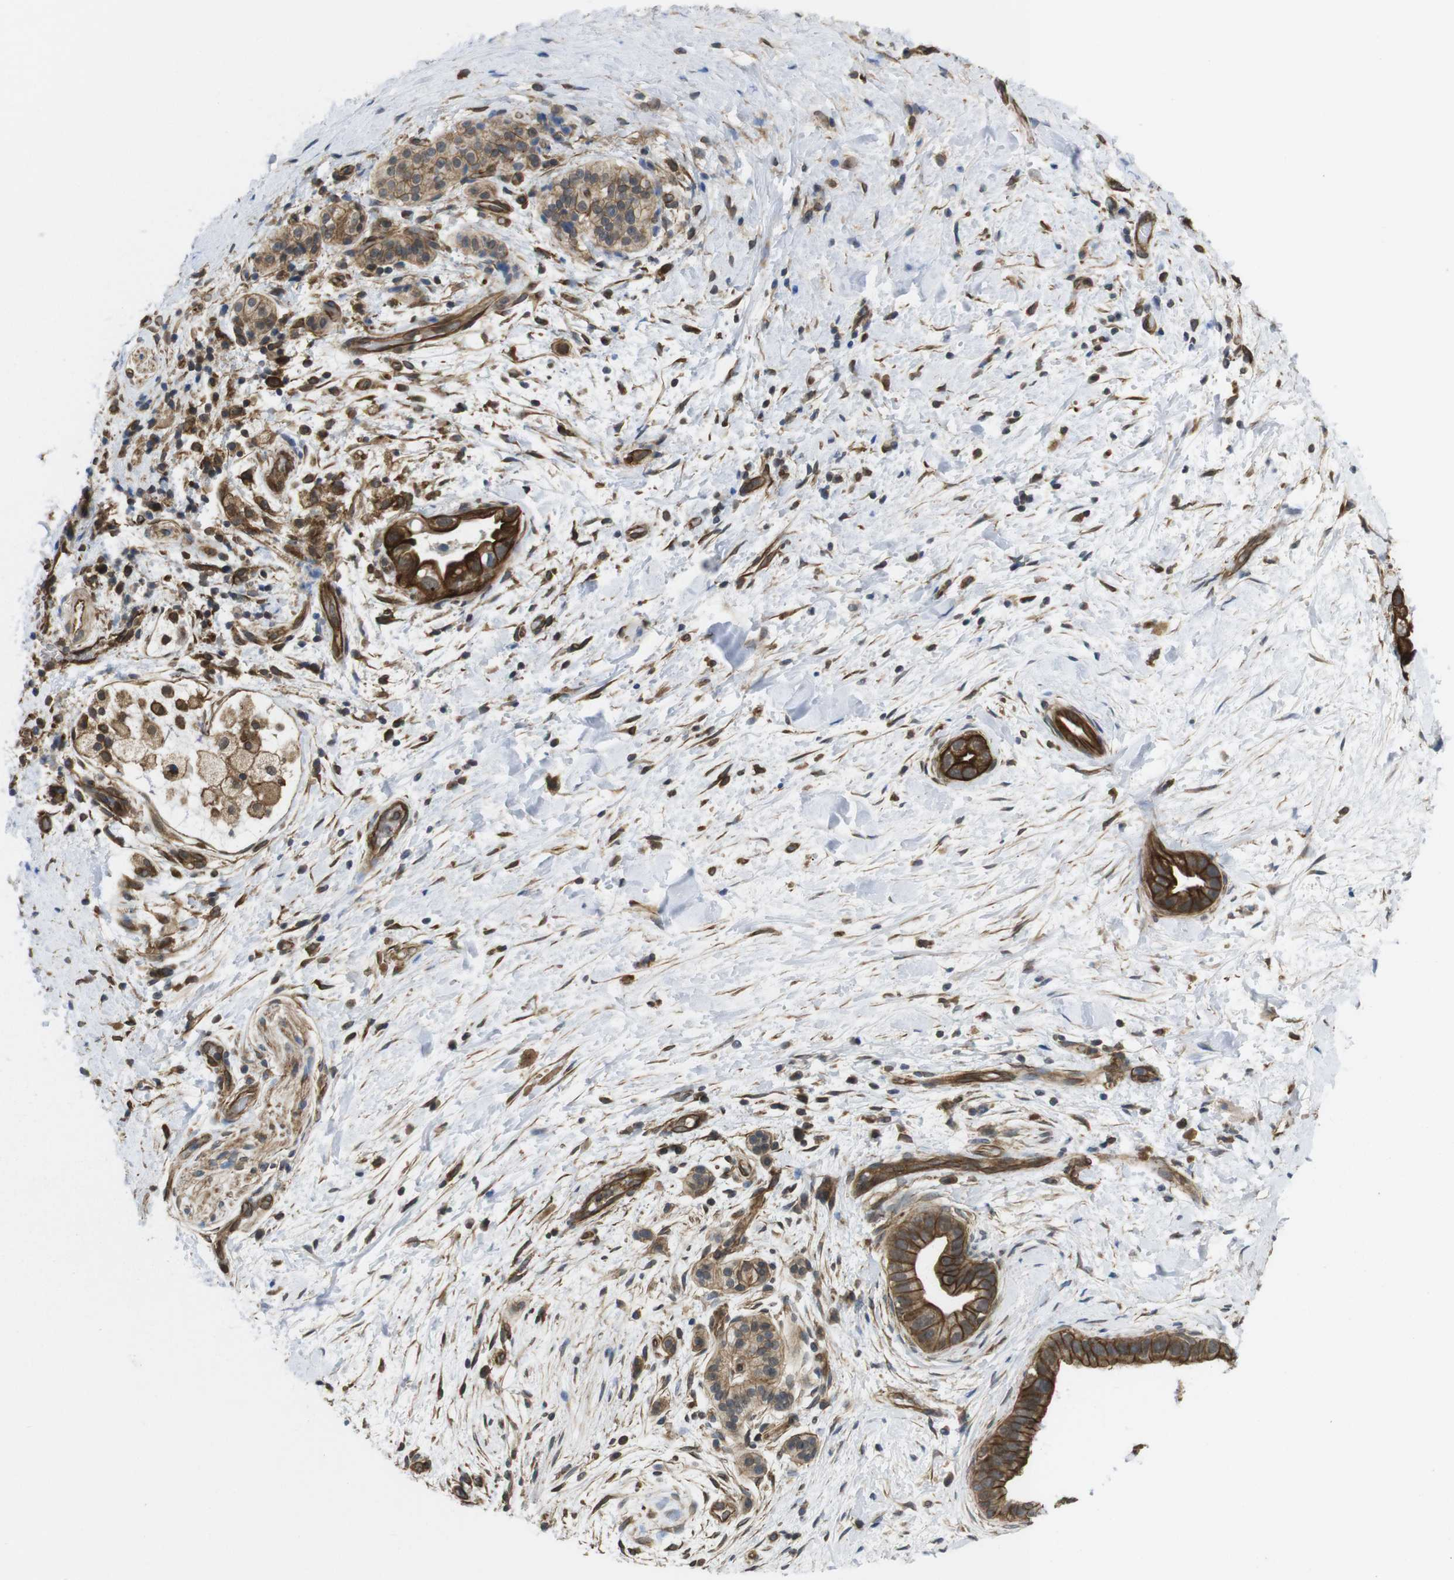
{"staining": {"intensity": "strong", "quantity": ">75%", "location": "cytoplasmic/membranous"}, "tissue": "pancreatic cancer", "cell_type": "Tumor cells", "image_type": "cancer", "snomed": [{"axis": "morphology", "description": "Adenocarcinoma, NOS"}, {"axis": "topography", "description": "Pancreas"}], "caption": "High-power microscopy captured an immunohistochemistry photomicrograph of pancreatic cancer, revealing strong cytoplasmic/membranous staining in approximately >75% of tumor cells.", "gene": "ZDHHC5", "patient": {"sex": "male", "age": 55}}